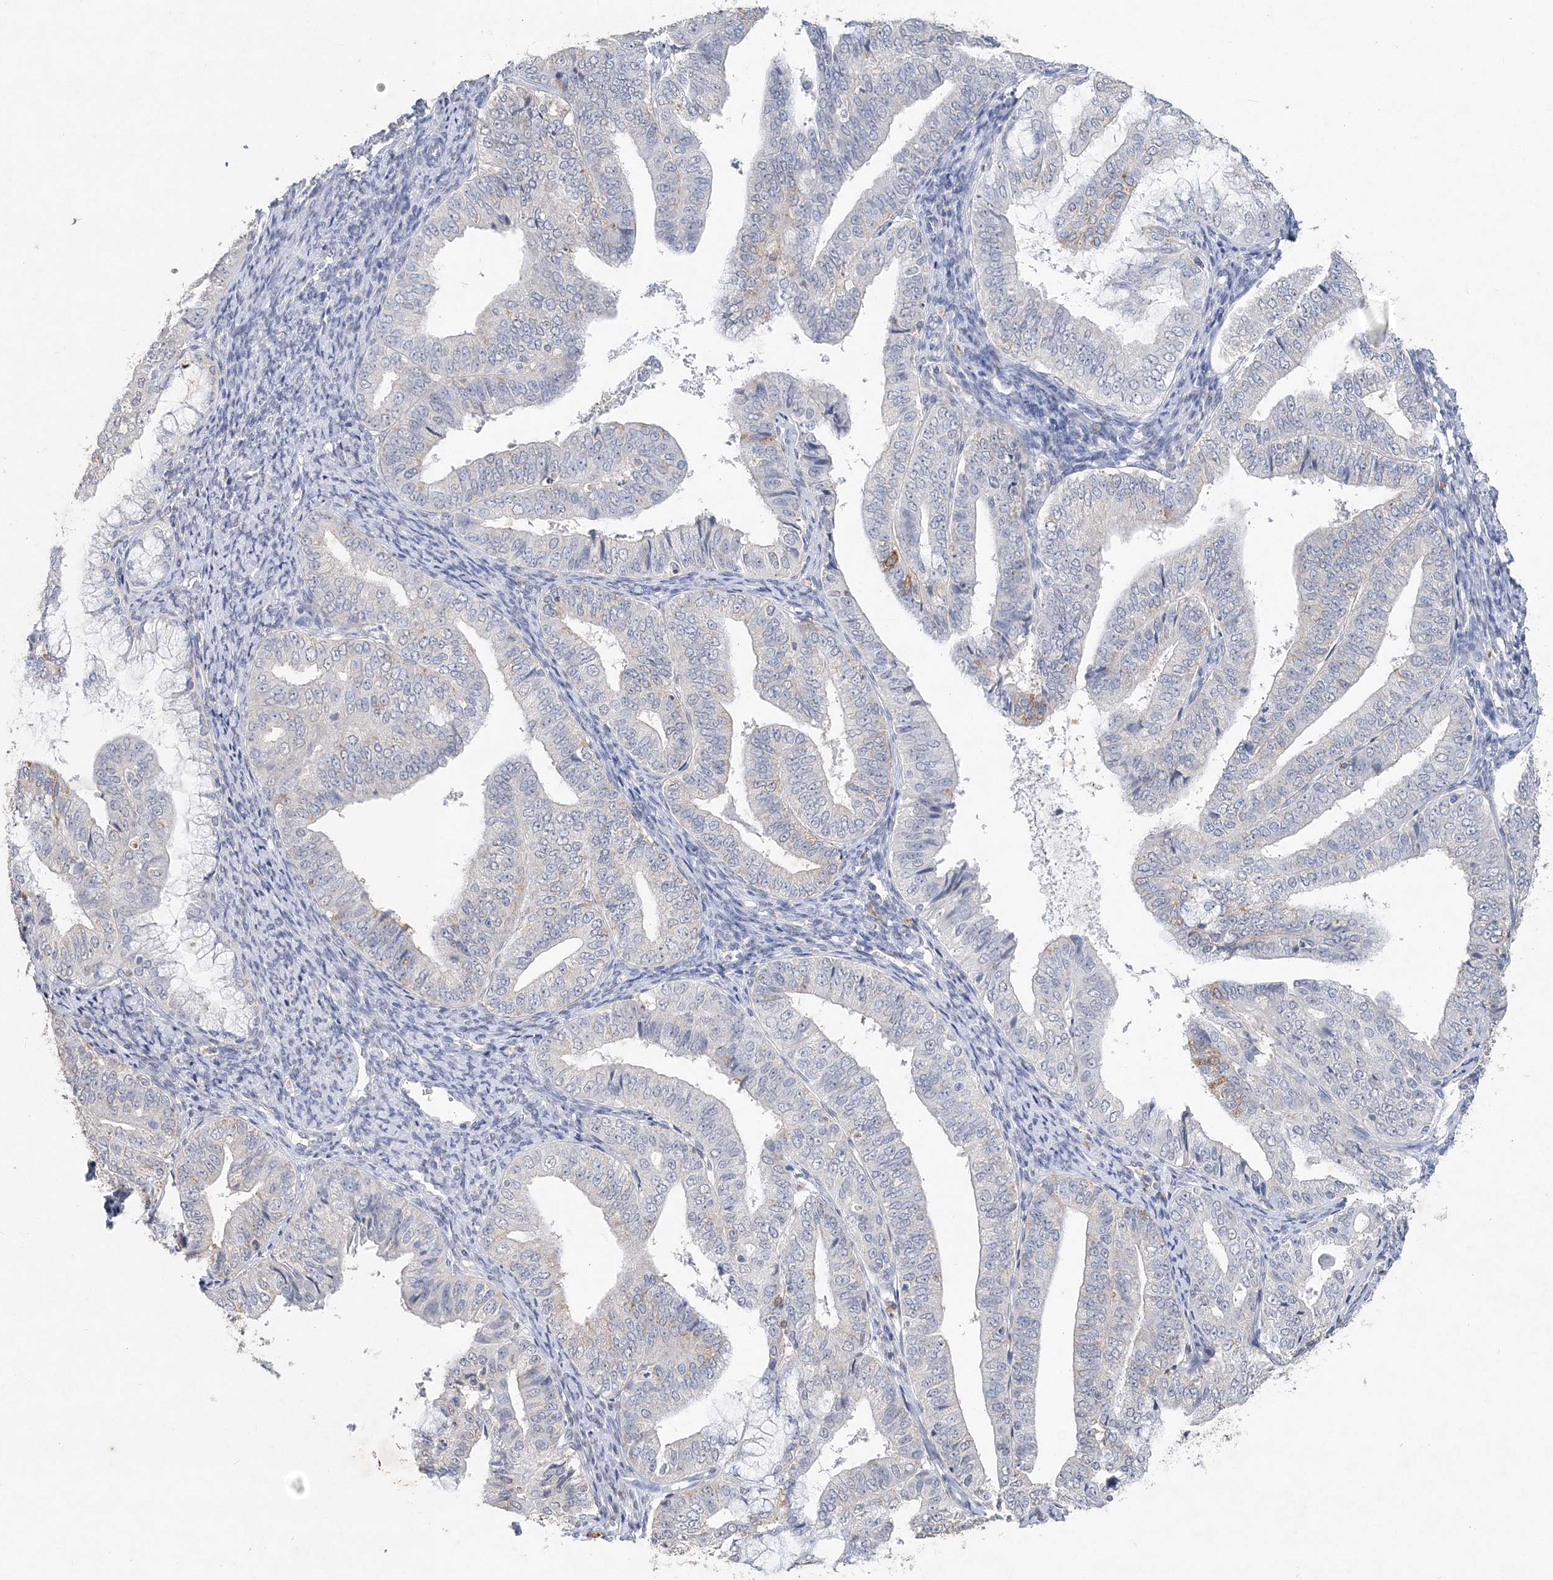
{"staining": {"intensity": "negative", "quantity": "none", "location": "none"}, "tissue": "endometrial cancer", "cell_type": "Tumor cells", "image_type": "cancer", "snomed": [{"axis": "morphology", "description": "Adenocarcinoma, NOS"}, {"axis": "topography", "description": "Endometrium"}], "caption": "Tumor cells show no significant protein staining in endometrial adenocarcinoma.", "gene": "PDCD1", "patient": {"sex": "female", "age": 63}}